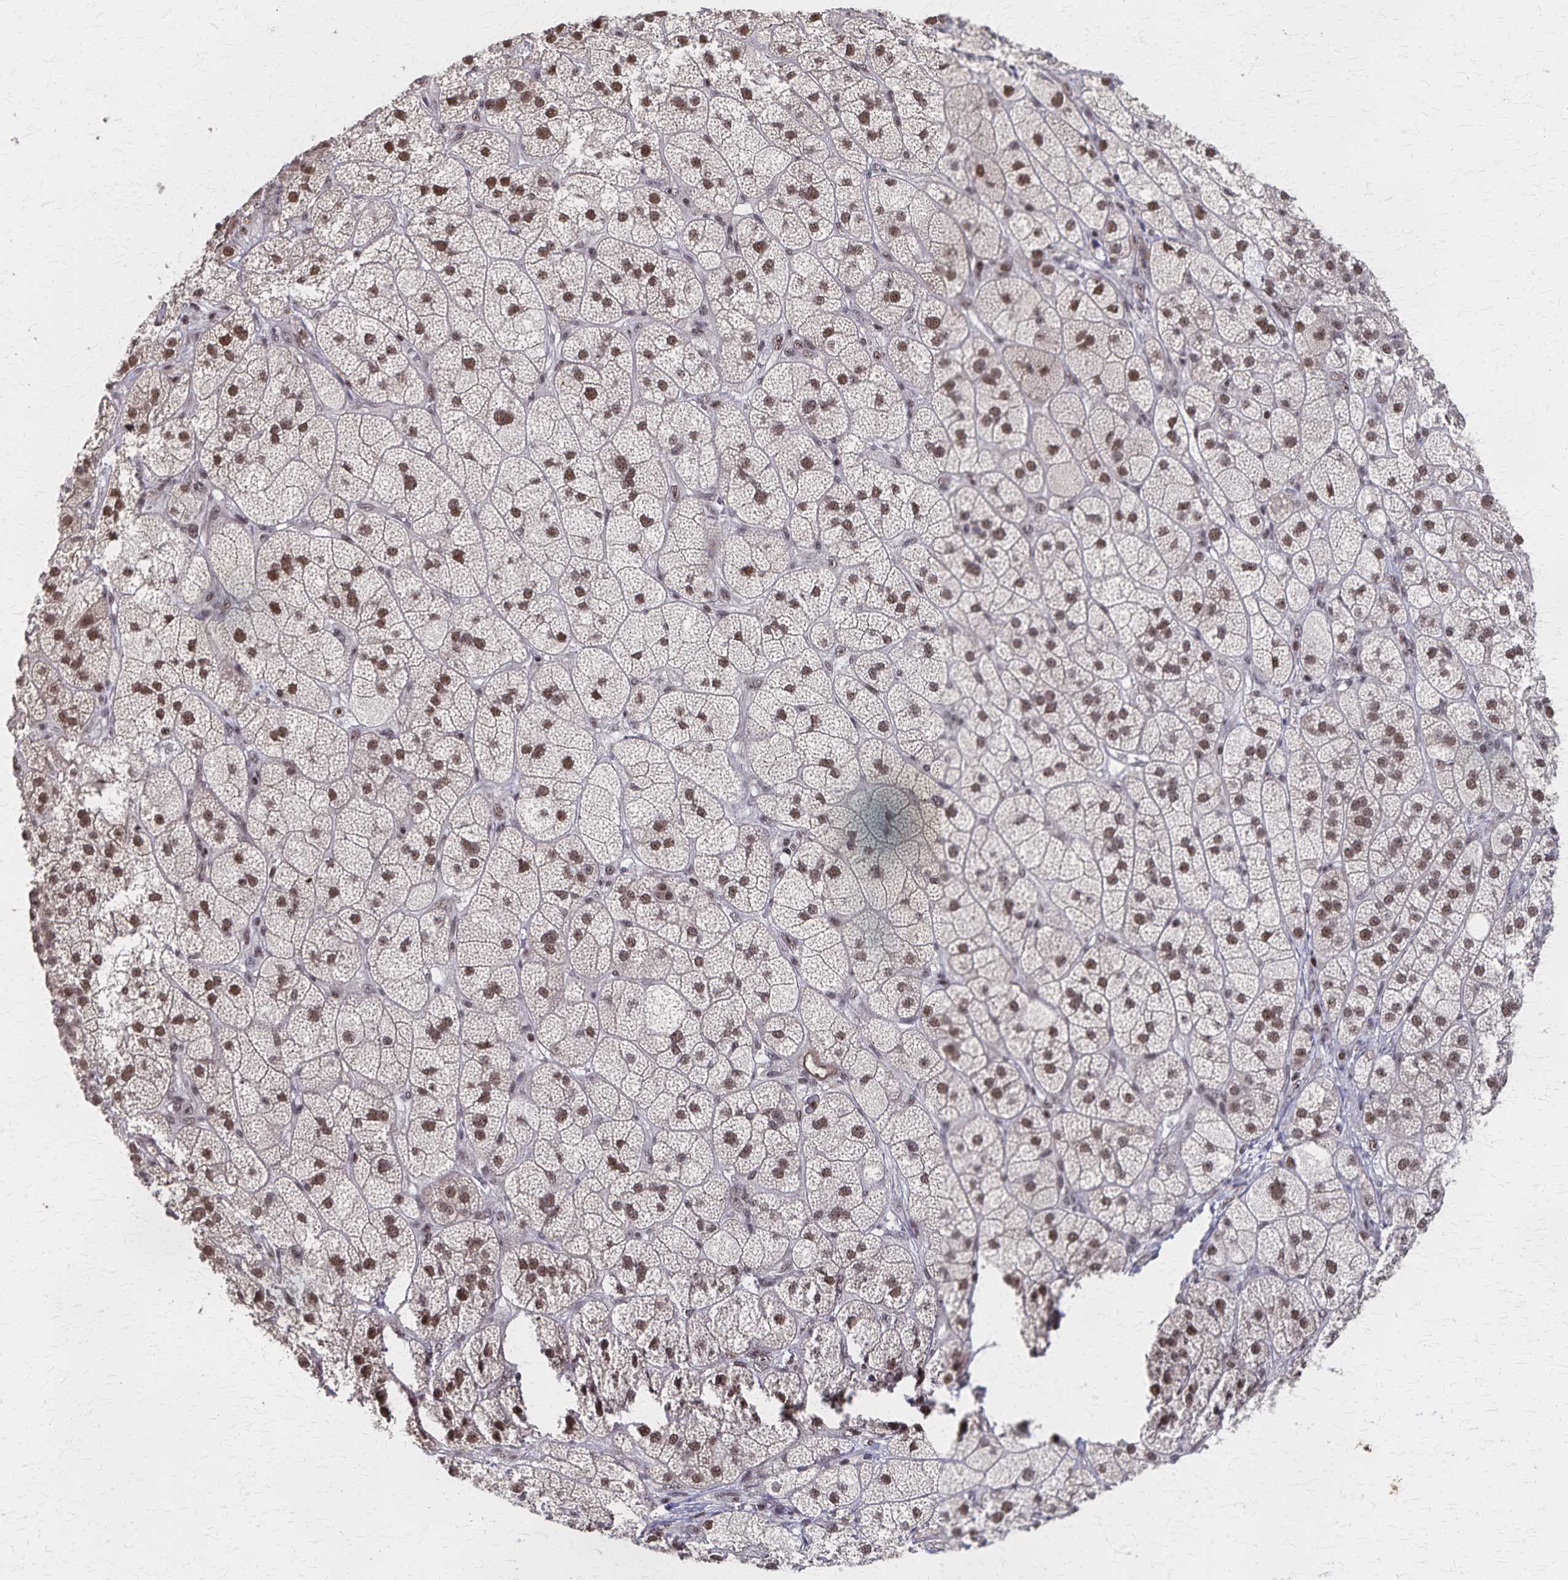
{"staining": {"intensity": "strong", "quantity": ">75%", "location": "nuclear"}, "tissue": "adrenal gland", "cell_type": "Glandular cells", "image_type": "normal", "snomed": [{"axis": "morphology", "description": "Normal tissue, NOS"}, {"axis": "topography", "description": "Adrenal gland"}], "caption": "Immunohistochemical staining of normal human adrenal gland exhibits high levels of strong nuclear positivity in approximately >75% of glandular cells. The protein of interest is shown in brown color, while the nuclei are stained blue.", "gene": "GTF2B", "patient": {"sex": "female", "age": 60}}